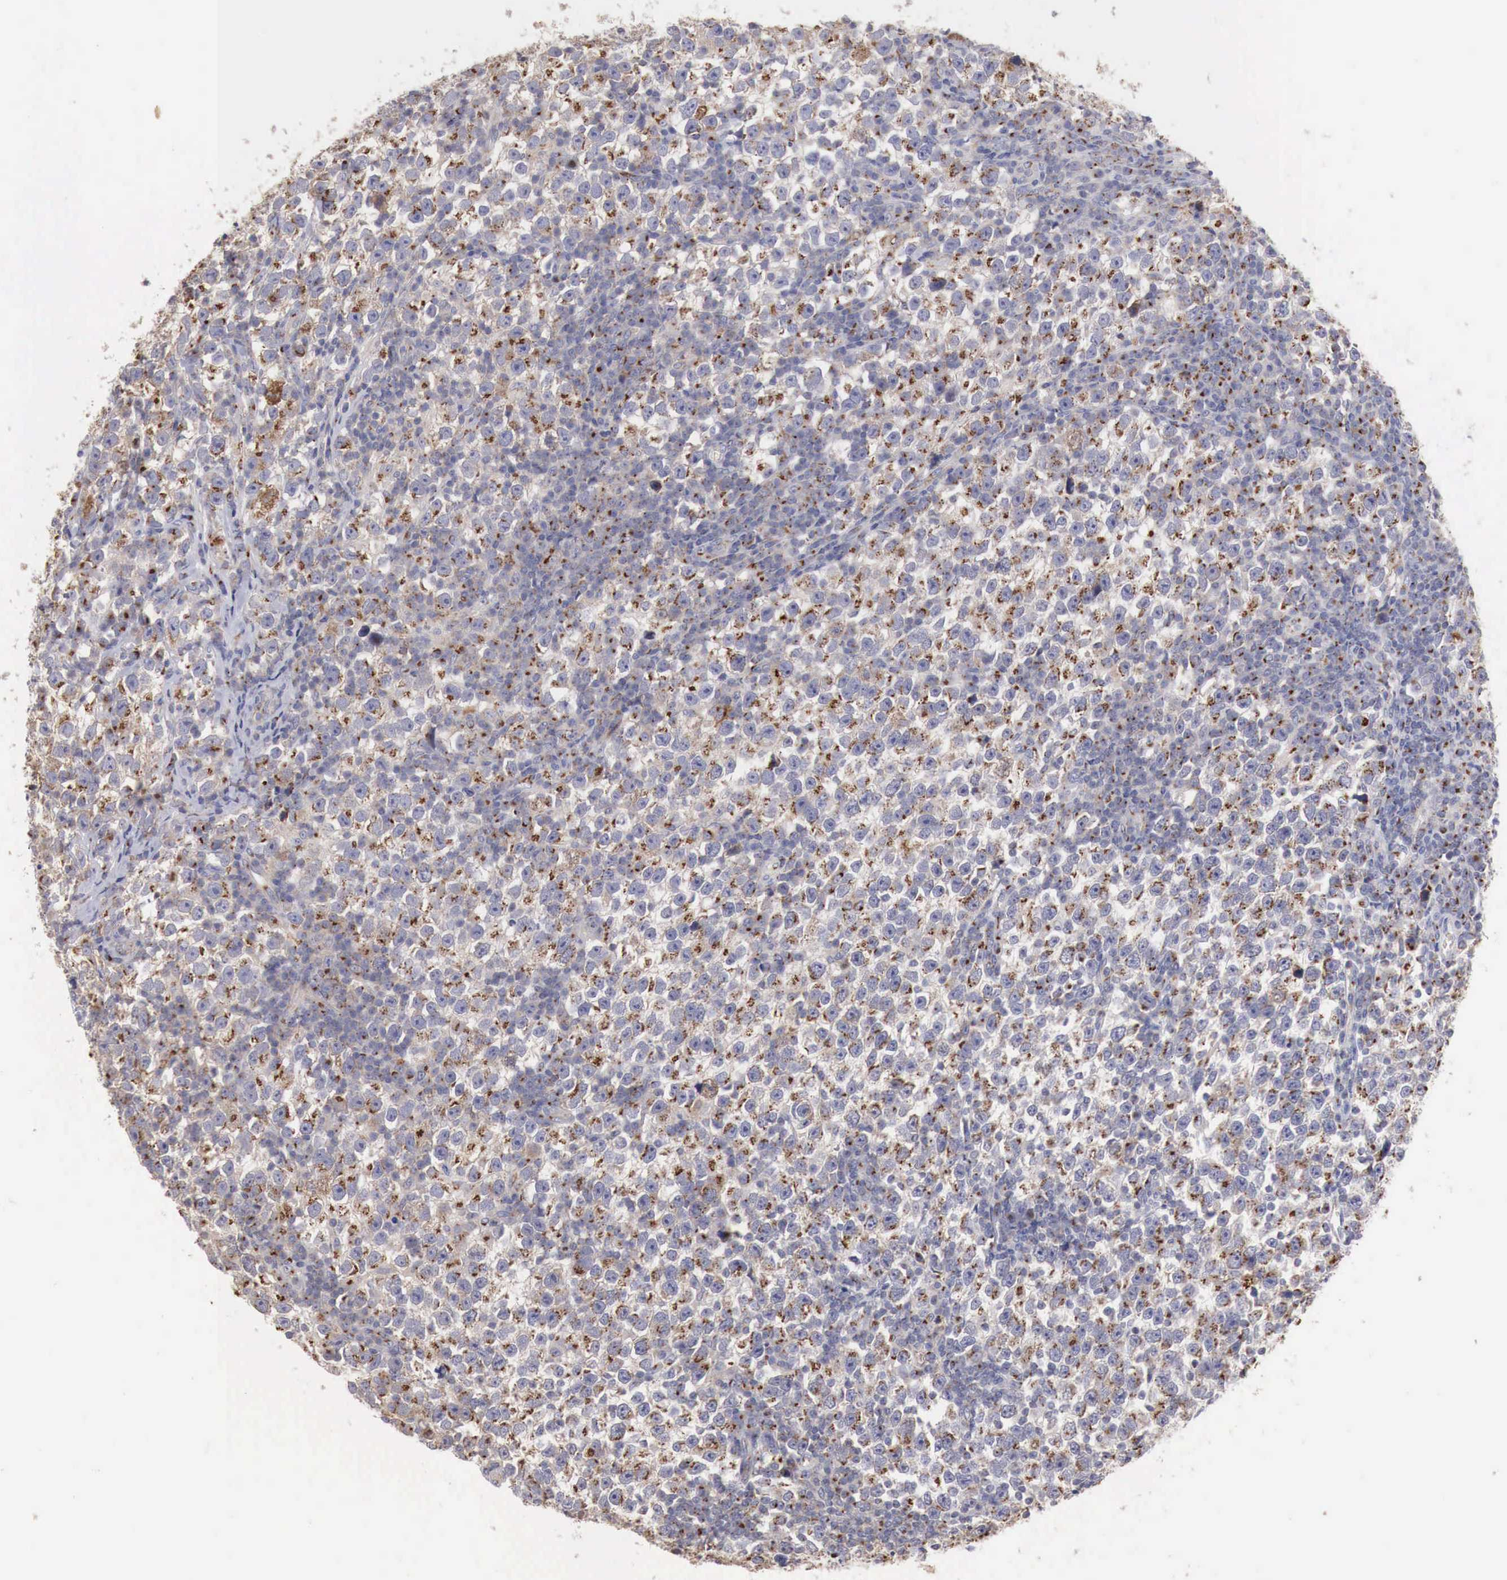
{"staining": {"intensity": "strong", "quantity": ">75%", "location": "cytoplasmic/membranous"}, "tissue": "testis cancer", "cell_type": "Tumor cells", "image_type": "cancer", "snomed": [{"axis": "morphology", "description": "Seminoma, NOS"}, {"axis": "topography", "description": "Testis"}], "caption": "About >75% of tumor cells in human seminoma (testis) reveal strong cytoplasmic/membranous protein expression as visualized by brown immunohistochemical staining.", "gene": "SYAP1", "patient": {"sex": "male", "age": 43}}